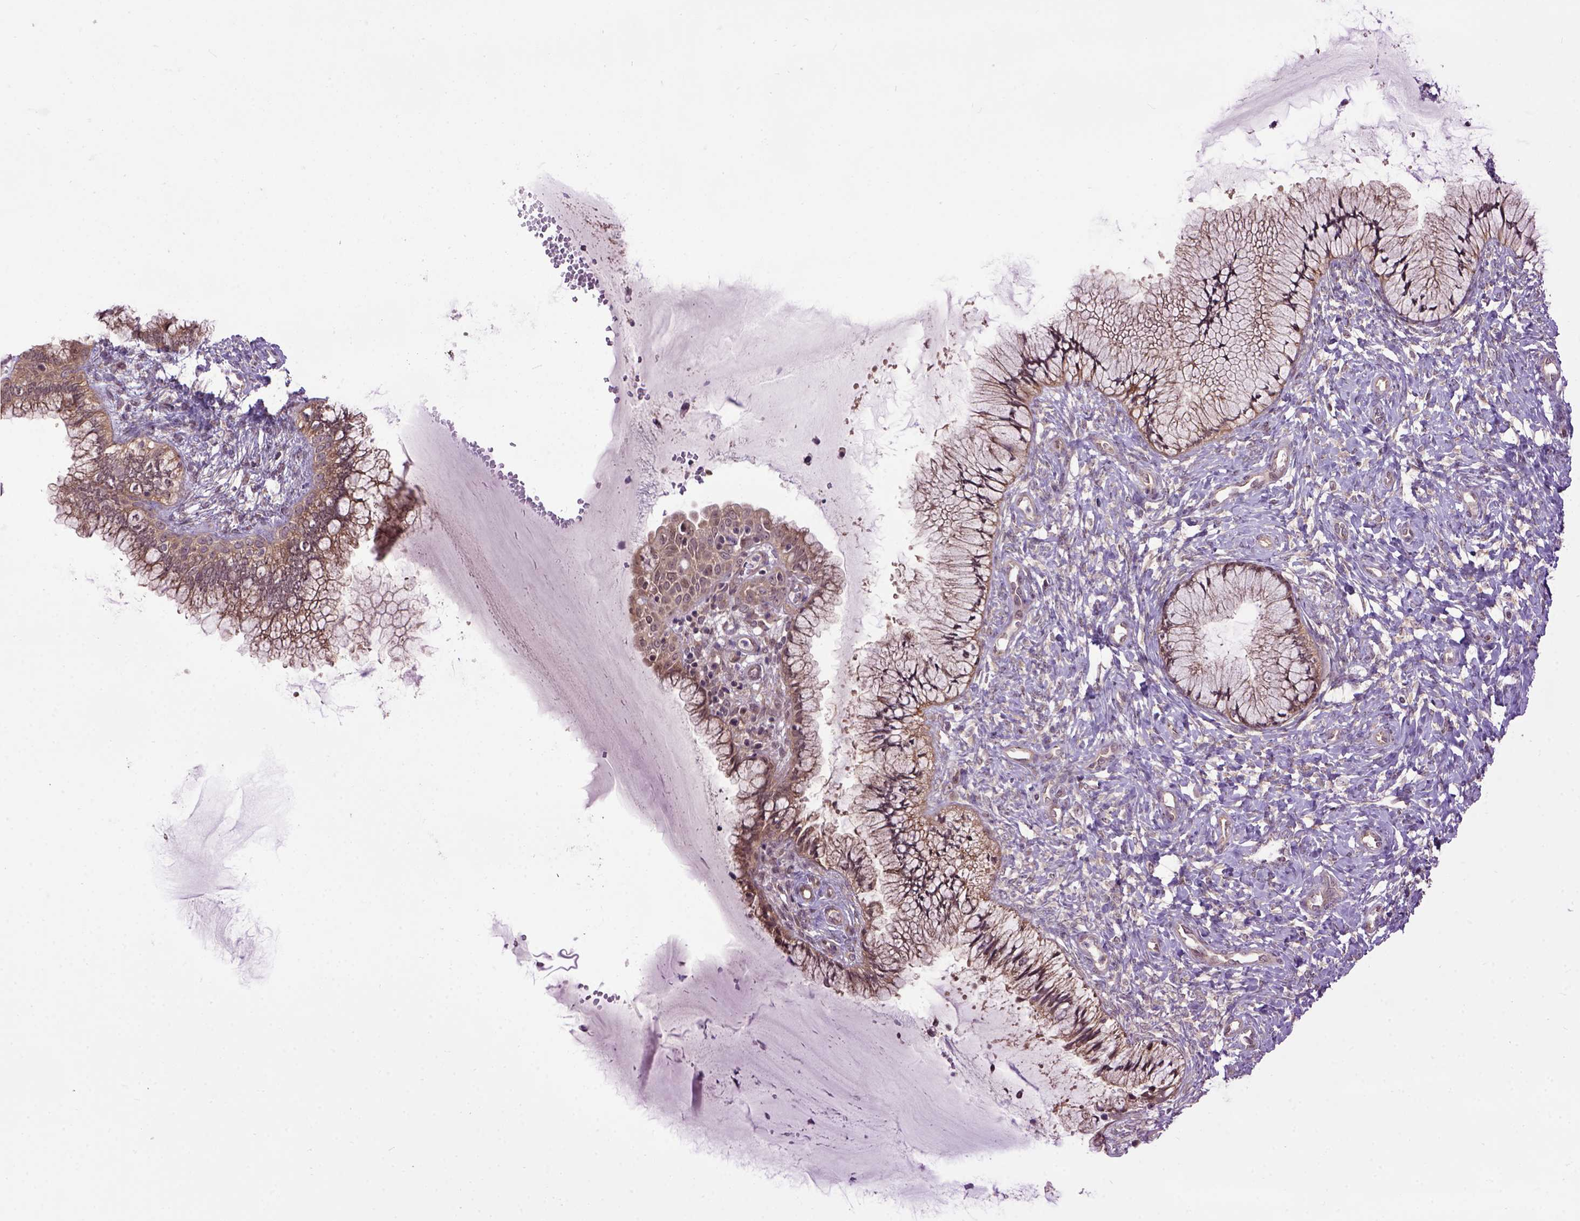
{"staining": {"intensity": "weak", "quantity": ">75%", "location": "cytoplasmic/membranous,nuclear"}, "tissue": "cervix", "cell_type": "Glandular cells", "image_type": "normal", "snomed": [{"axis": "morphology", "description": "Normal tissue, NOS"}, {"axis": "topography", "description": "Cervix"}], "caption": "A micrograph of human cervix stained for a protein reveals weak cytoplasmic/membranous,nuclear brown staining in glandular cells. (brown staining indicates protein expression, while blue staining denotes nuclei).", "gene": "WDR48", "patient": {"sex": "female", "age": 37}}